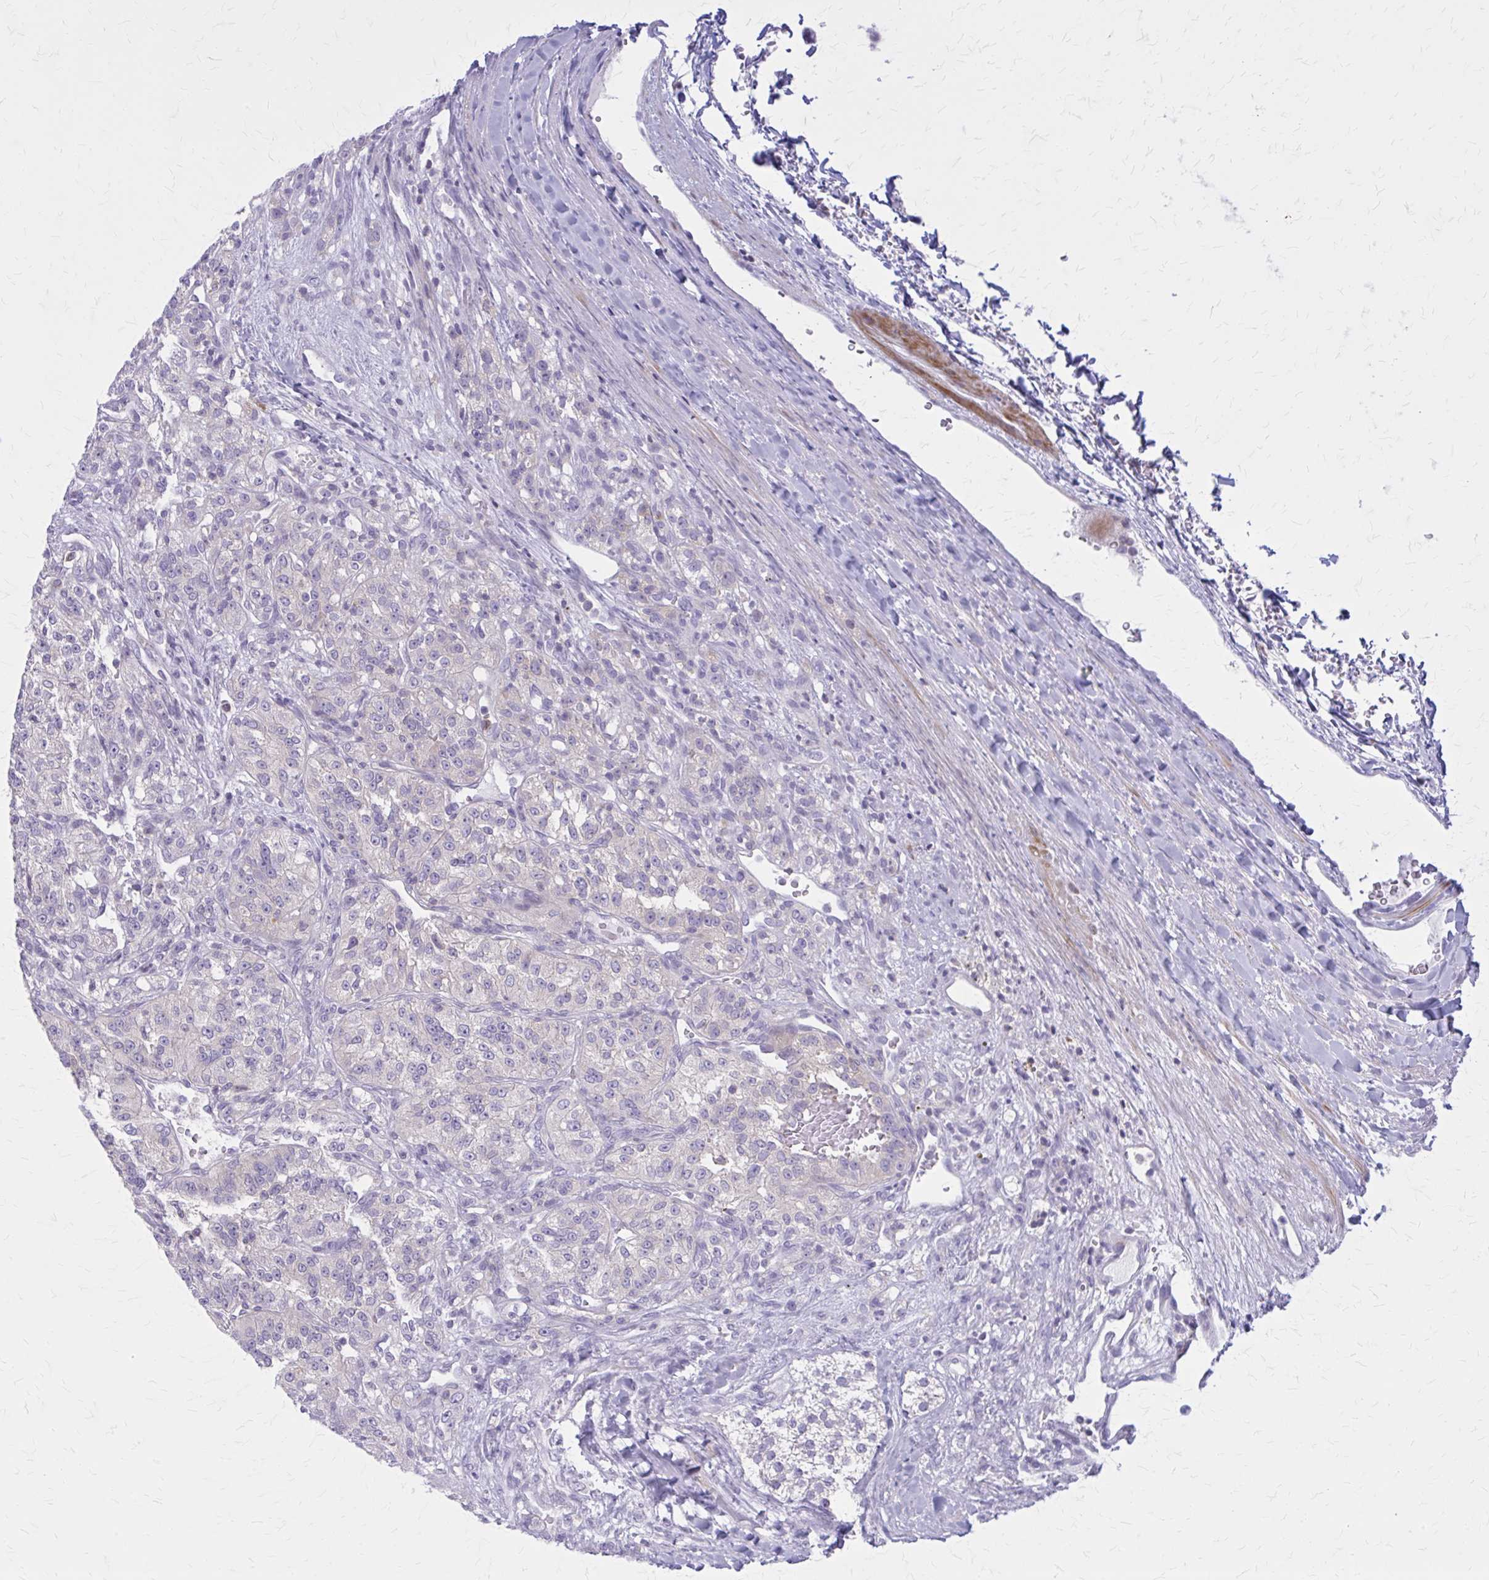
{"staining": {"intensity": "negative", "quantity": "none", "location": "none"}, "tissue": "renal cancer", "cell_type": "Tumor cells", "image_type": "cancer", "snomed": [{"axis": "morphology", "description": "Adenocarcinoma, NOS"}, {"axis": "topography", "description": "Kidney"}], "caption": "High magnification brightfield microscopy of renal cancer (adenocarcinoma) stained with DAB (3,3'-diaminobenzidine) (brown) and counterstained with hematoxylin (blue): tumor cells show no significant expression. (Stains: DAB immunohistochemistry (IHC) with hematoxylin counter stain, Microscopy: brightfield microscopy at high magnification).", "gene": "PITPNM1", "patient": {"sex": "female", "age": 63}}